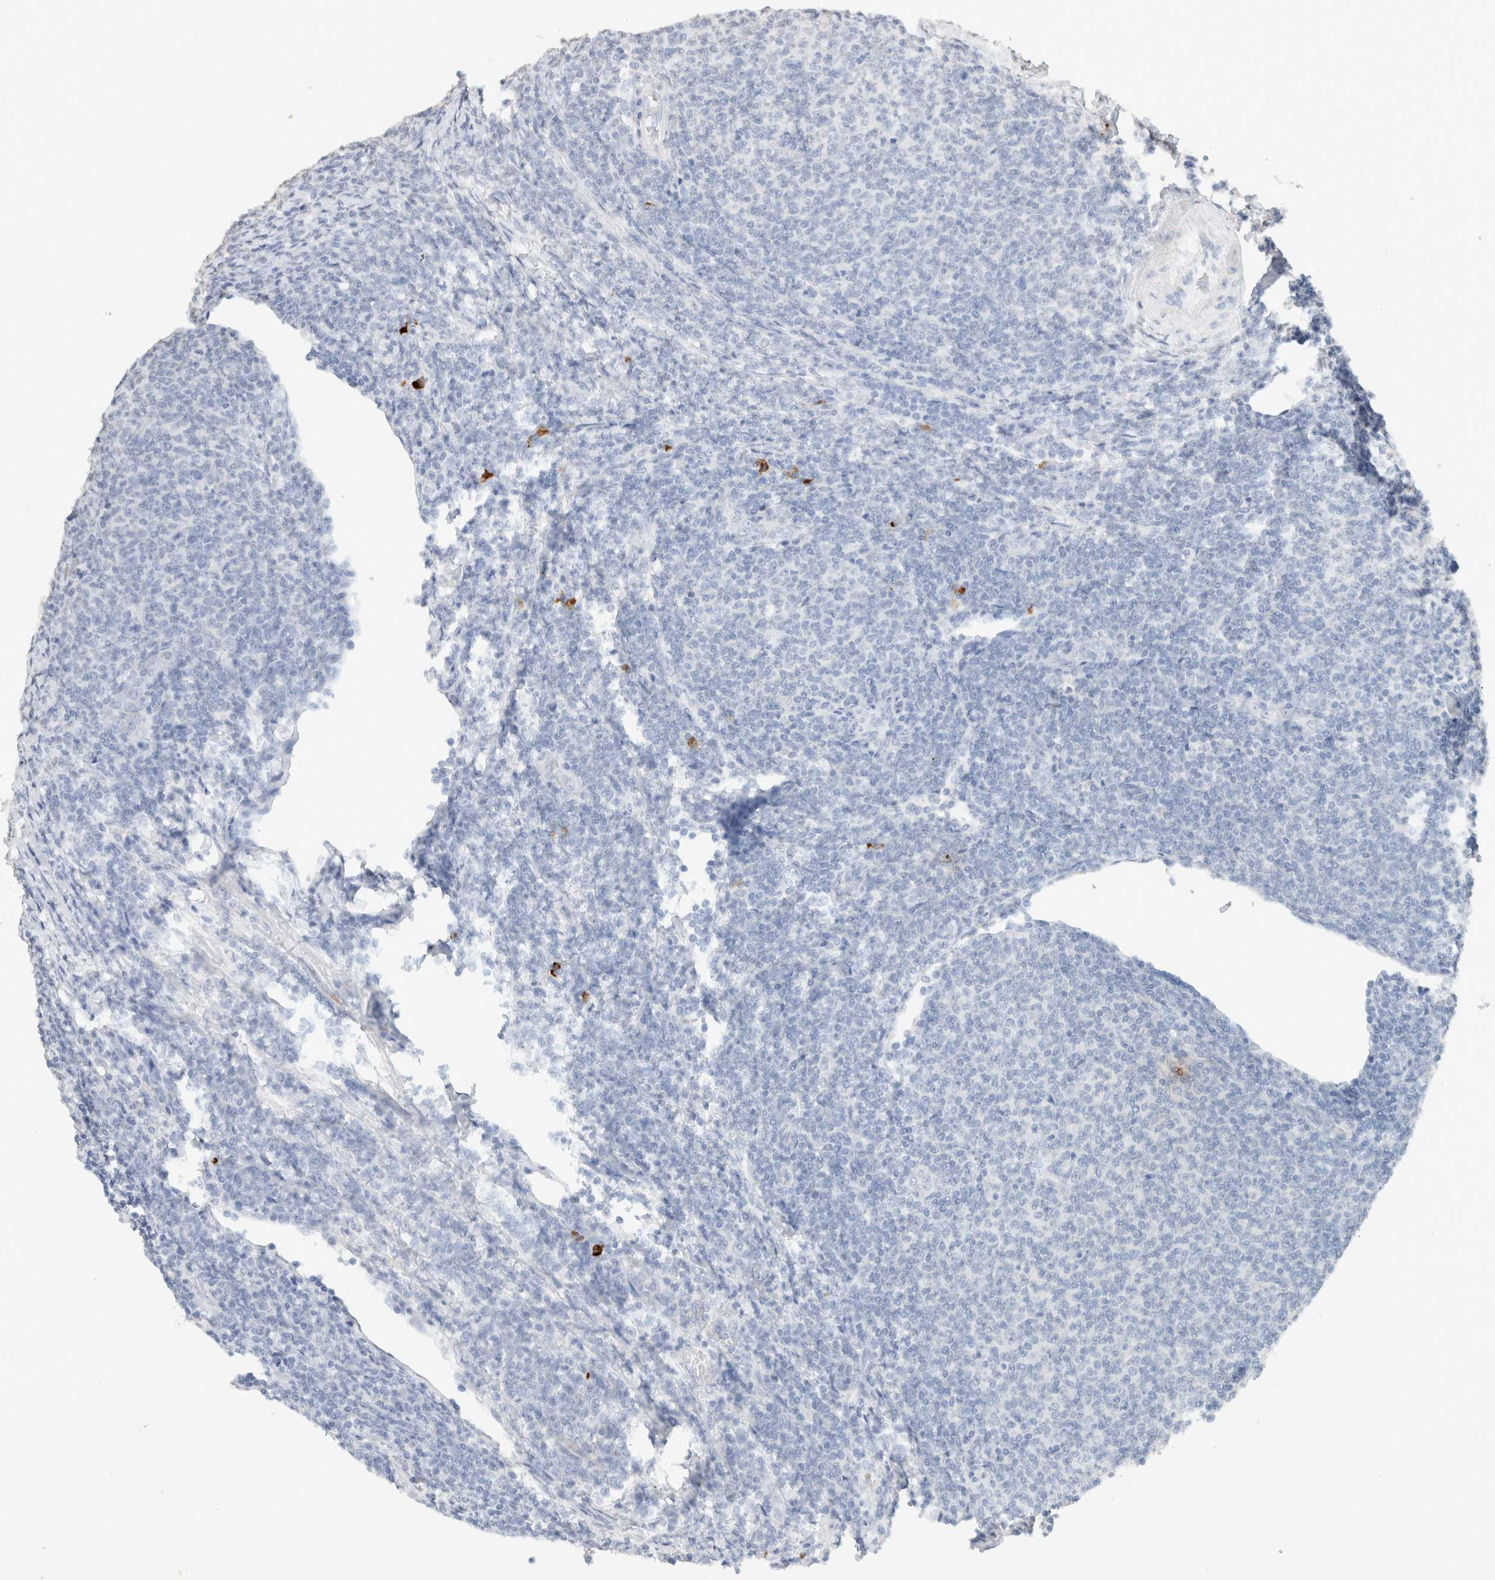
{"staining": {"intensity": "negative", "quantity": "none", "location": "none"}, "tissue": "lymphoma", "cell_type": "Tumor cells", "image_type": "cancer", "snomed": [{"axis": "morphology", "description": "Malignant lymphoma, non-Hodgkin's type, Low grade"}, {"axis": "topography", "description": "Lymph node"}], "caption": "A high-resolution image shows immunohistochemistry (IHC) staining of low-grade malignant lymphoma, non-Hodgkin's type, which reveals no significant expression in tumor cells.", "gene": "CD80", "patient": {"sex": "male", "age": 66}}